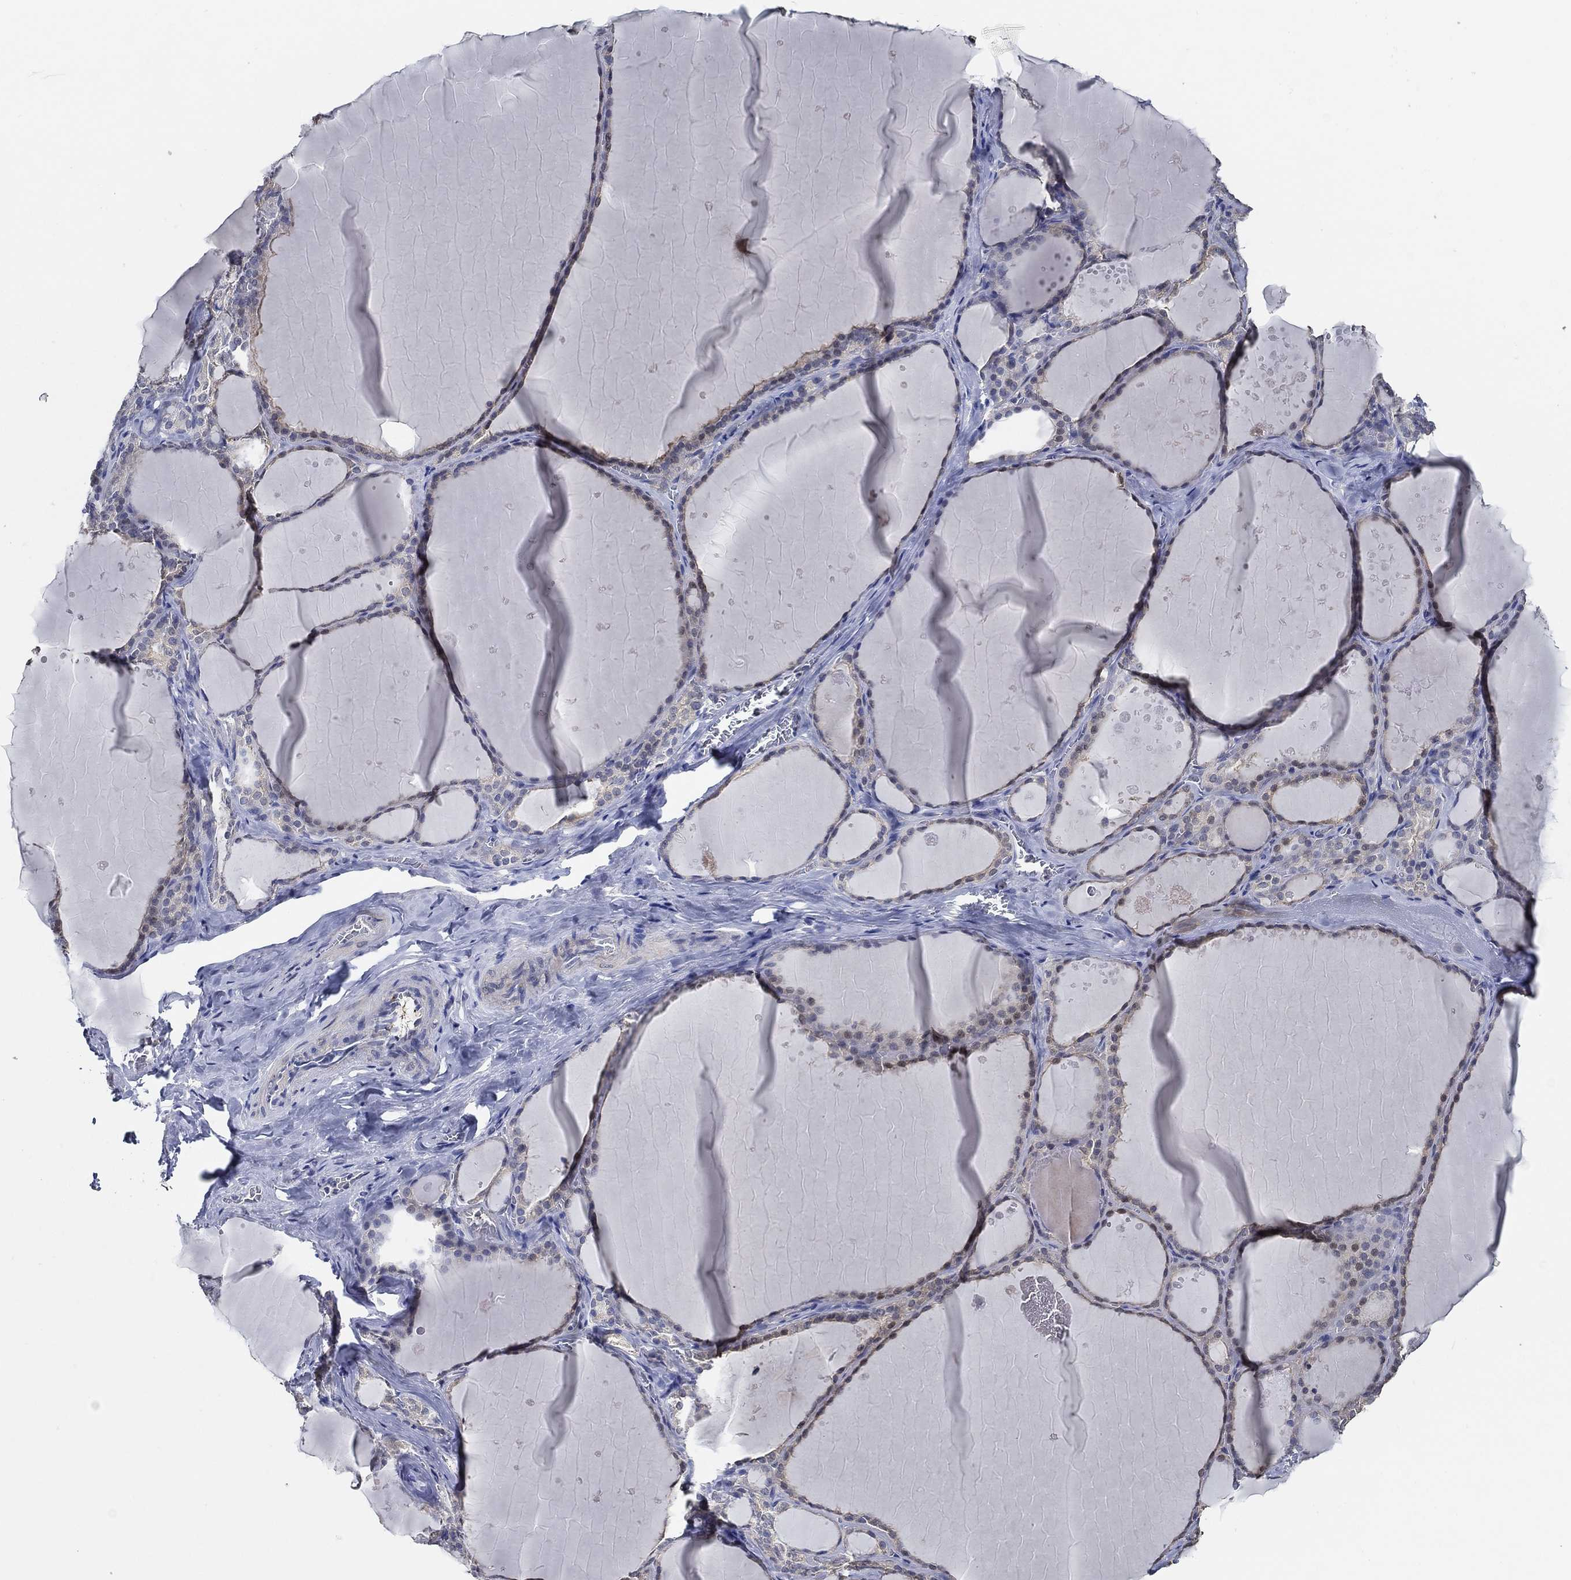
{"staining": {"intensity": "weak", "quantity": "<25%", "location": "cytoplasmic/membranous"}, "tissue": "thyroid gland", "cell_type": "Glandular cells", "image_type": "normal", "snomed": [{"axis": "morphology", "description": "Normal tissue, NOS"}, {"axis": "topography", "description": "Thyroid gland"}], "caption": "A high-resolution histopathology image shows immunohistochemistry (IHC) staining of normal thyroid gland, which exhibits no significant positivity in glandular cells.", "gene": "DOCK3", "patient": {"sex": "male", "age": 63}}